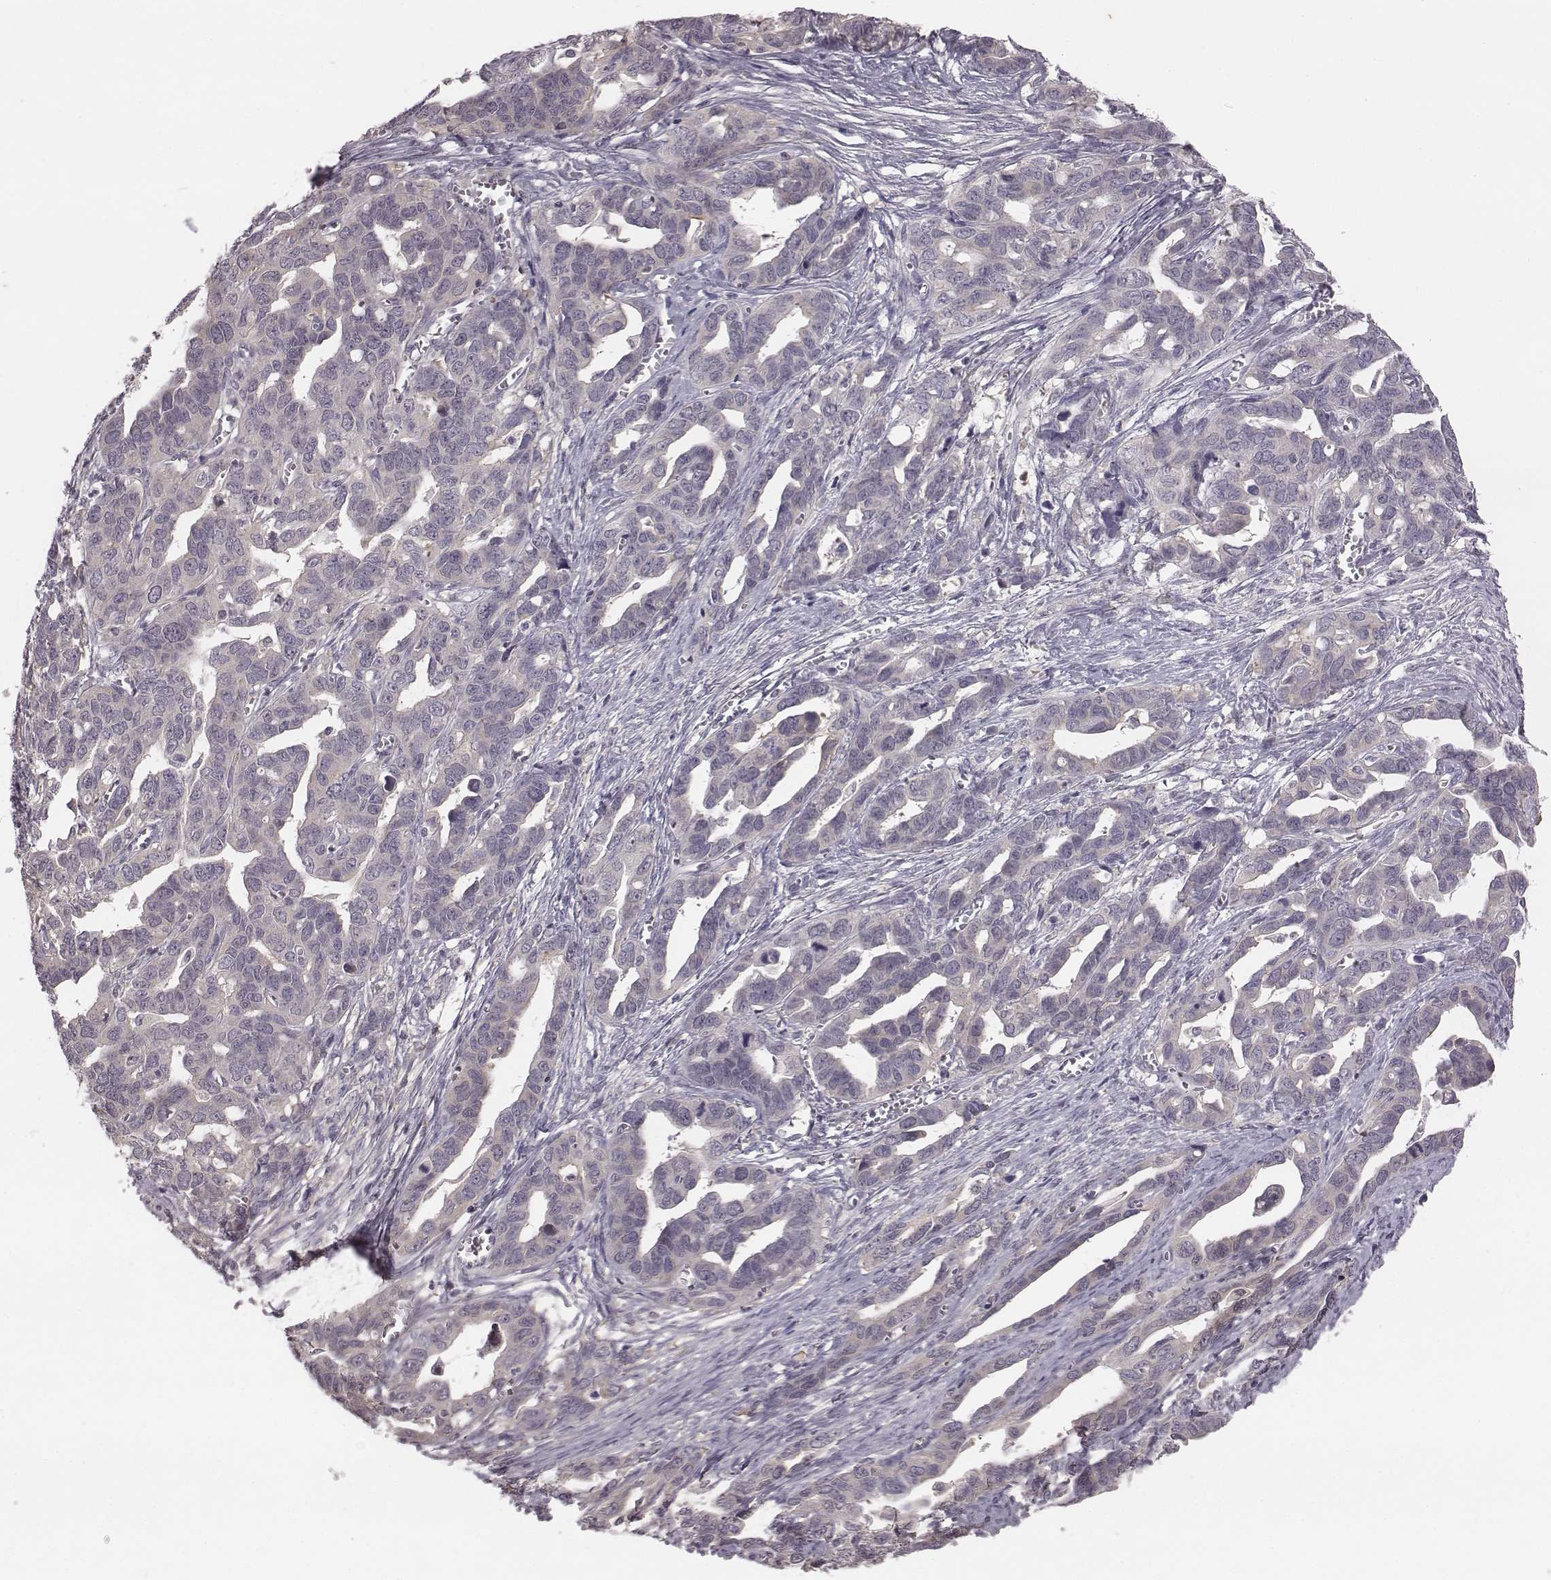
{"staining": {"intensity": "negative", "quantity": "none", "location": "none"}, "tissue": "ovarian cancer", "cell_type": "Tumor cells", "image_type": "cancer", "snomed": [{"axis": "morphology", "description": "Cystadenocarcinoma, serous, NOS"}, {"axis": "topography", "description": "Ovary"}], "caption": "Photomicrograph shows no significant protein positivity in tumor cells of ovarian cancer (serous cystadenocarcinoma).", "gene": "BICDL1", "patient": {"sex": "female", "age": 69}}